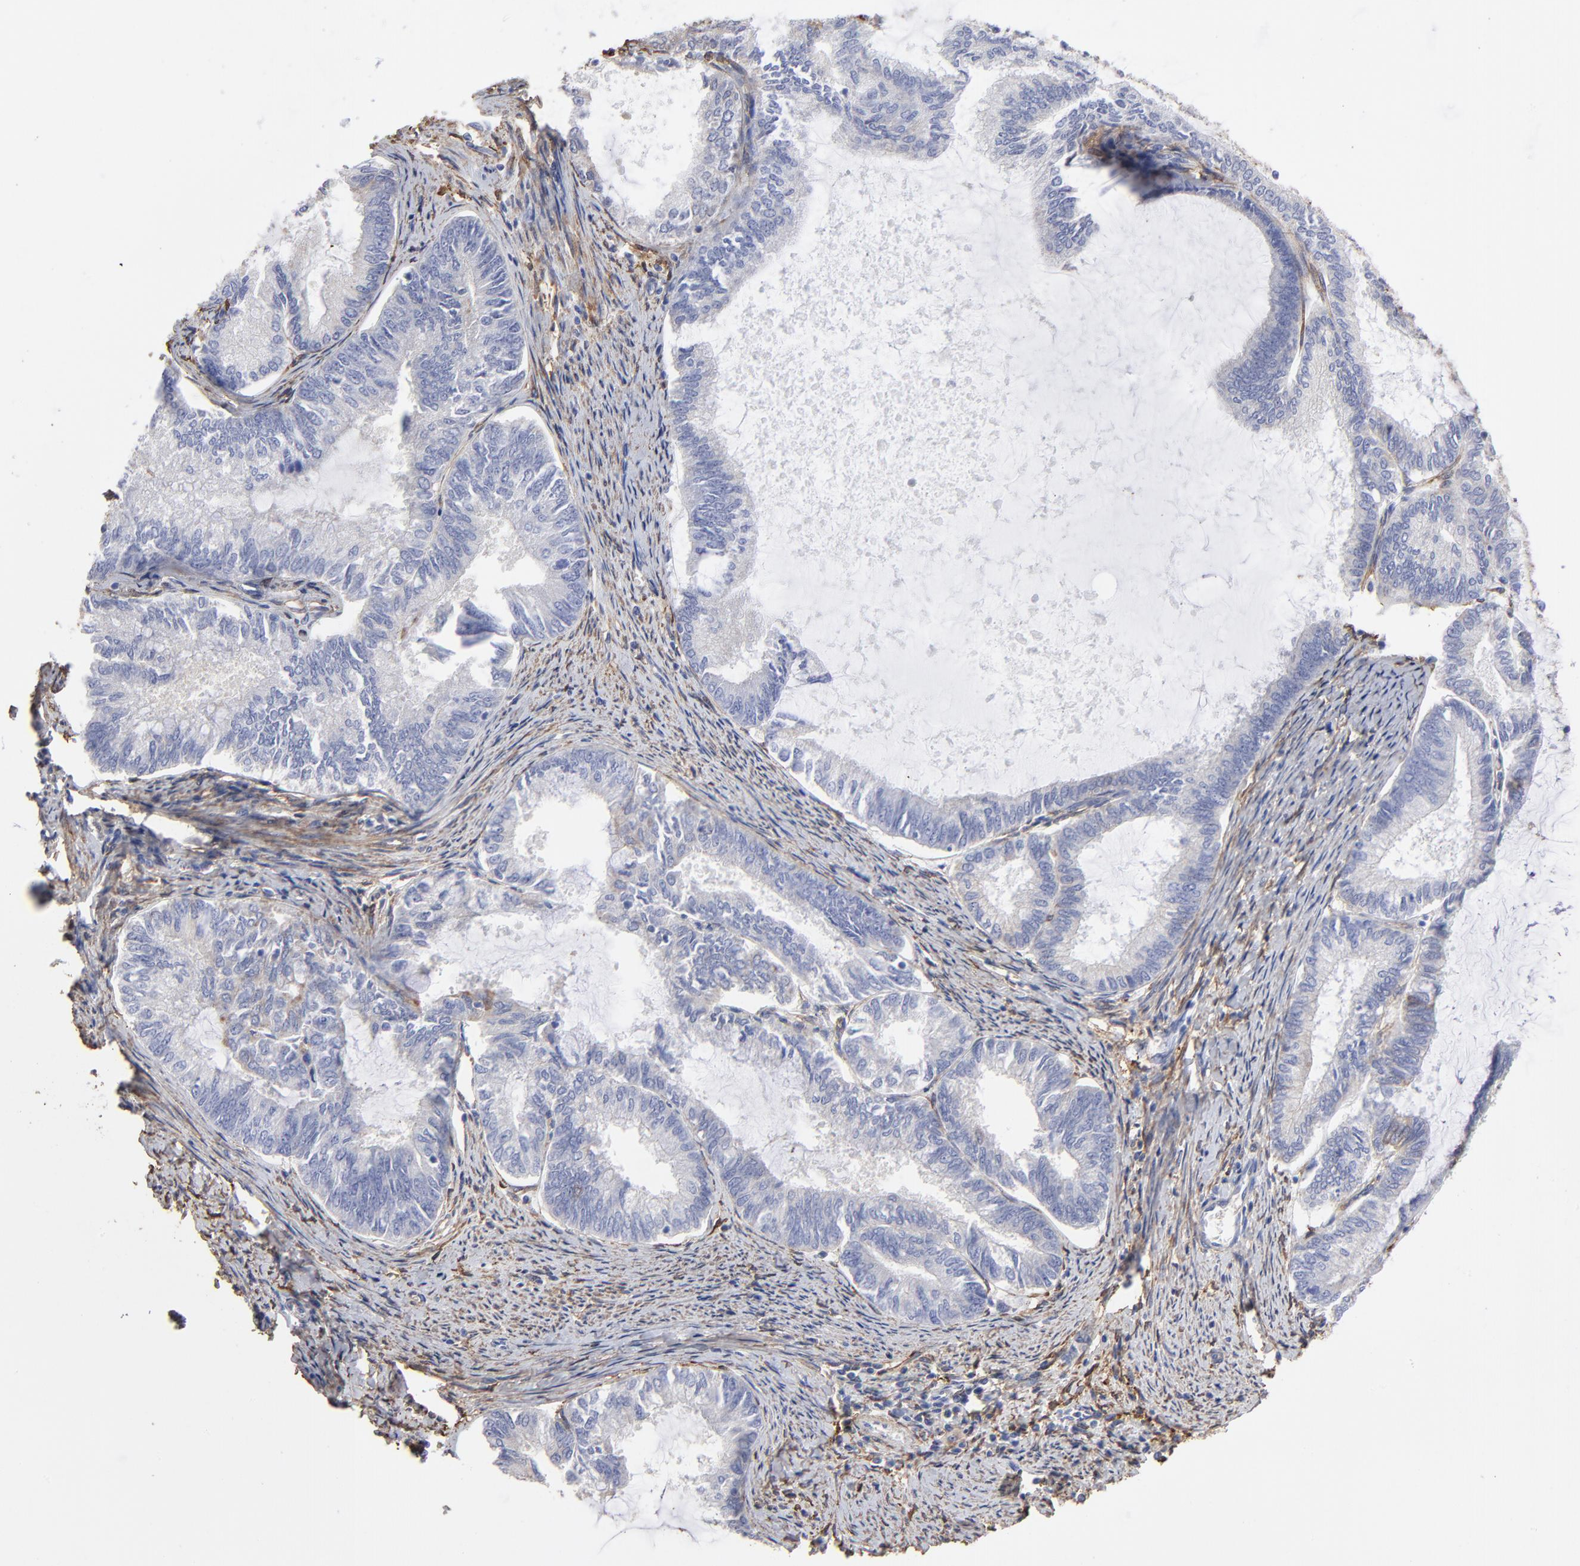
{"staining": {"intensity": "negative", "quantity": "none", "location": "none"}, "tissue": "endometrial cancer", "cell_type": "Tumor cells", "image_type": "cancer", "snomed": [{"axis": "morphology", "description": "Adenocarcinoma, NOS"}, {"axis": "topography", "description": "Endometrium"}], "caption": "An image of human endometrial cancer (adenocarcinoma) is negative for staining in tumor cells.", "gene": "CILP", "patient": {"sex": "female", "age": 86}}